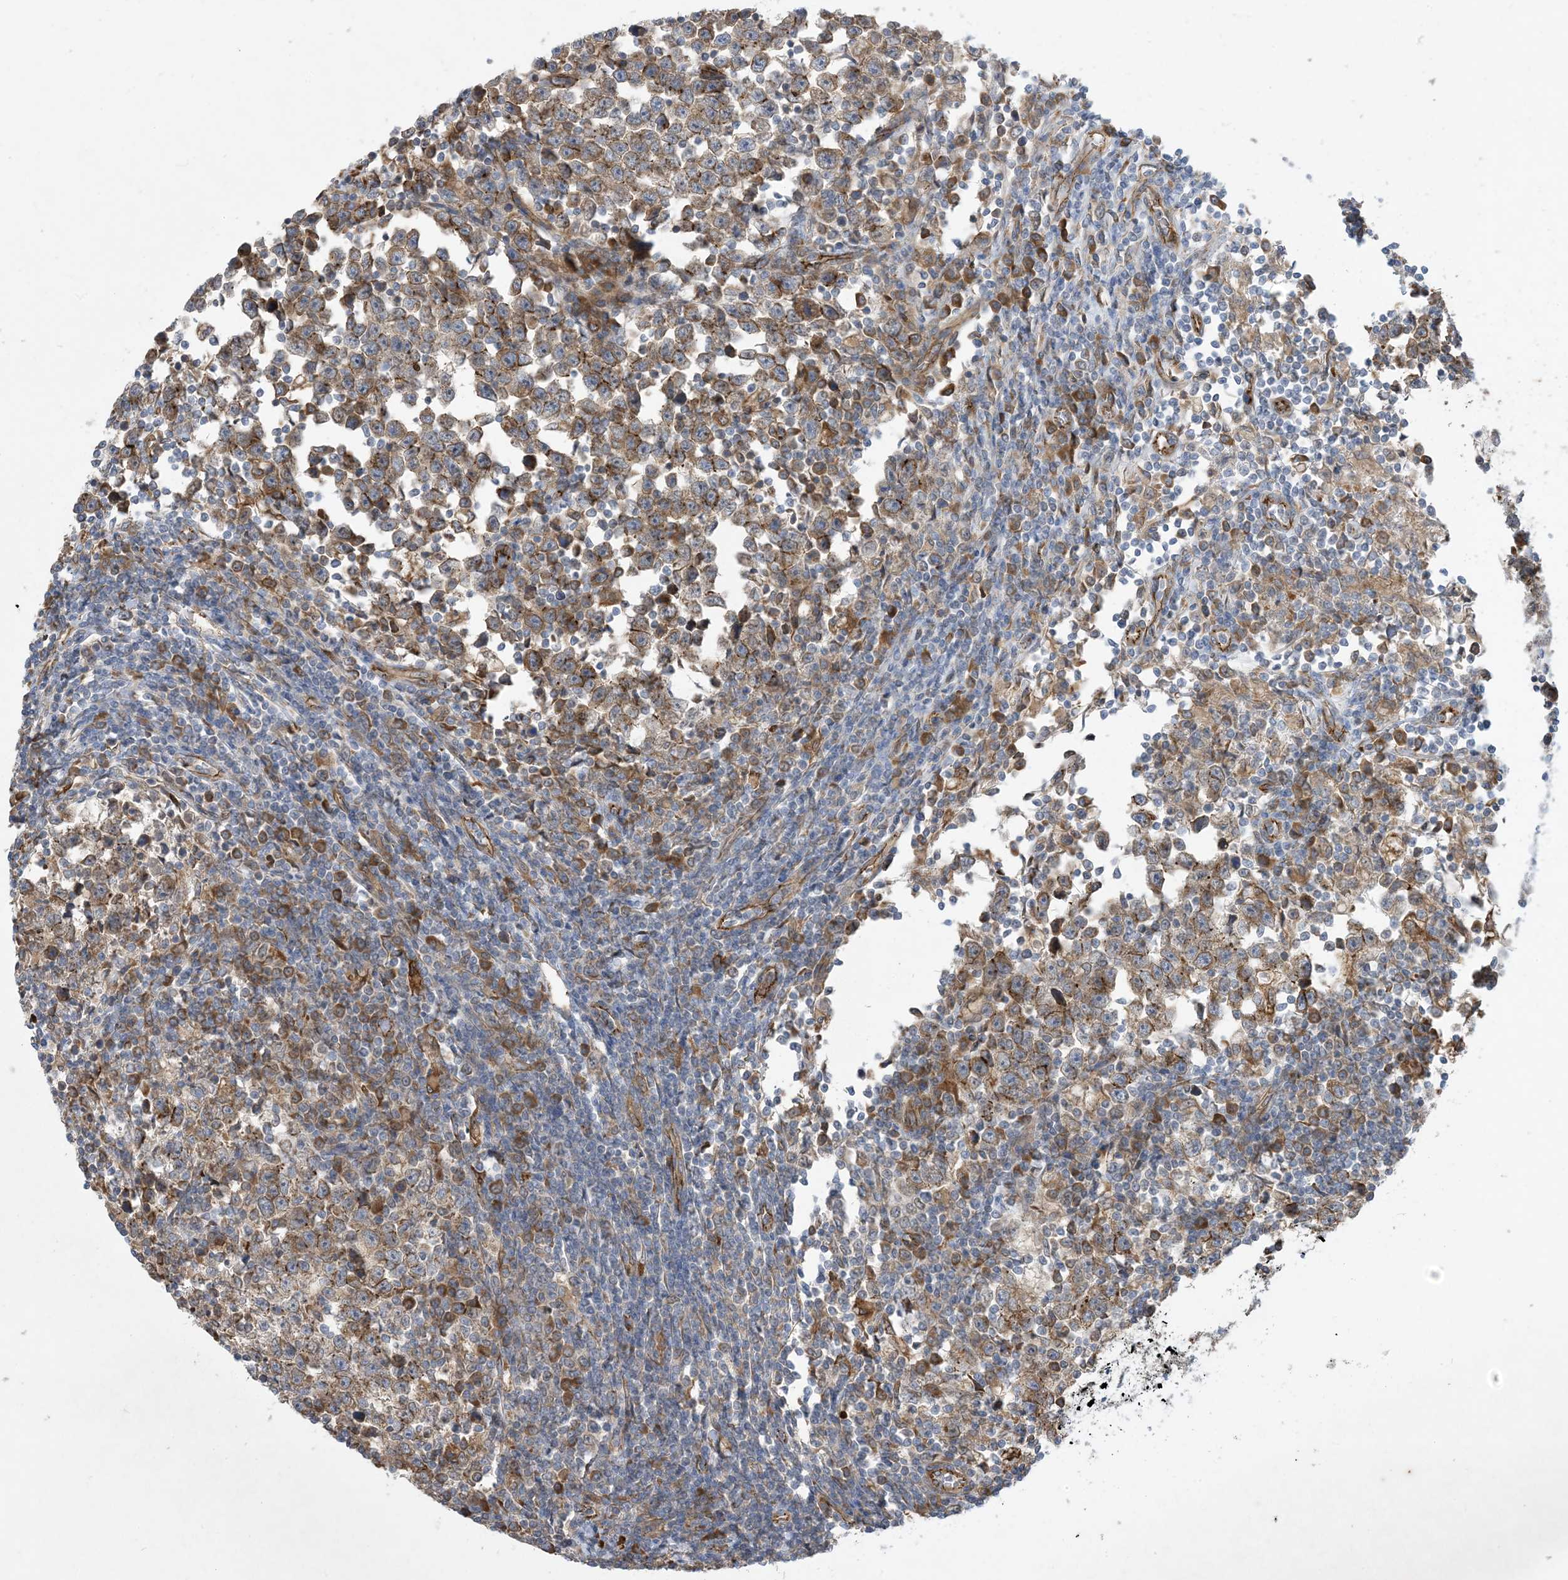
{"staining": {"intensity": "moderate", "quantity": ">75%", "location": "cytoplasmic/membranous"}, "tissue": "testis cancer", "cell_type": "Tumor cells", "image_type": "cancer", "snomed": [{"axis": "morphology", "description": "Normal tissue, NOS"}, {"axis": "morphology", "description": "Seminoma, NOS"}, {"axis": "topography", "description": "Testis"}], "caption": "A histopathology image of testis cancer (seminoma) stained for a protein shows moderate cytoplasmic/membranous brown staining in tumor cells.", "gene": "OTOP1", "patient": {"sex": "male", "age": 43}}